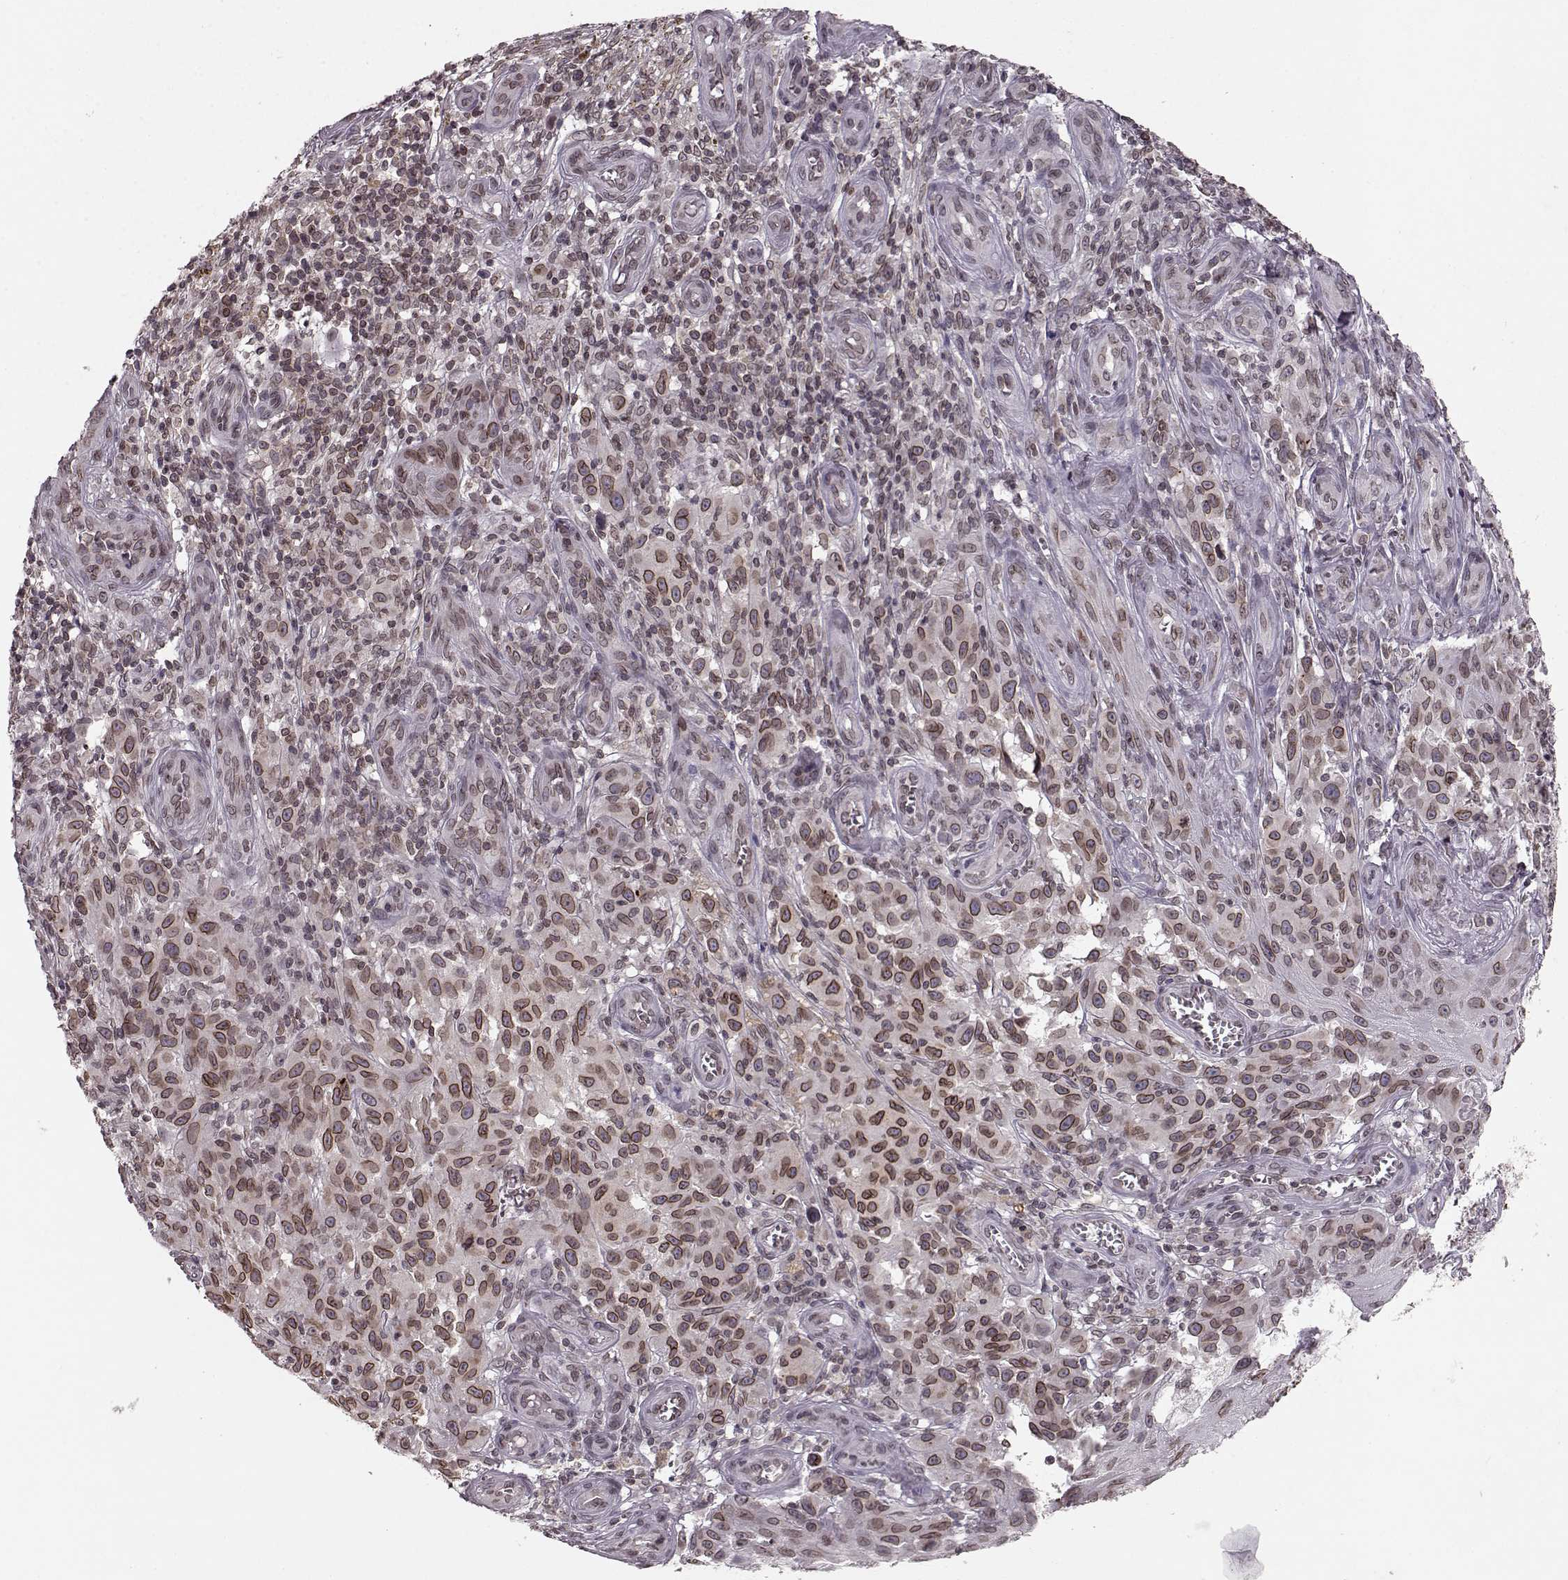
{"staining": {"intensity": "strong", "quantity": ">75%", "location": "cytoplasmic/membranous,nuclear"}, "tissue": "melanoma", "cell_type": "Tumor cells", "image_type": "cancer", "snomed": [{"axis": "morphology", "description": "Malignant melanoma, NOS"}, {"axis": "topography", "description": "Skin"}], "caption": "The histopathology image demonstrates immunohistochemical staining of melanoma. There is strong cytoplasmic/membranous and nuclear expression is identified in about >75% of tumor cells.", "gene": "DCAF12", "patient": {"sex": "female", "age": 53}}